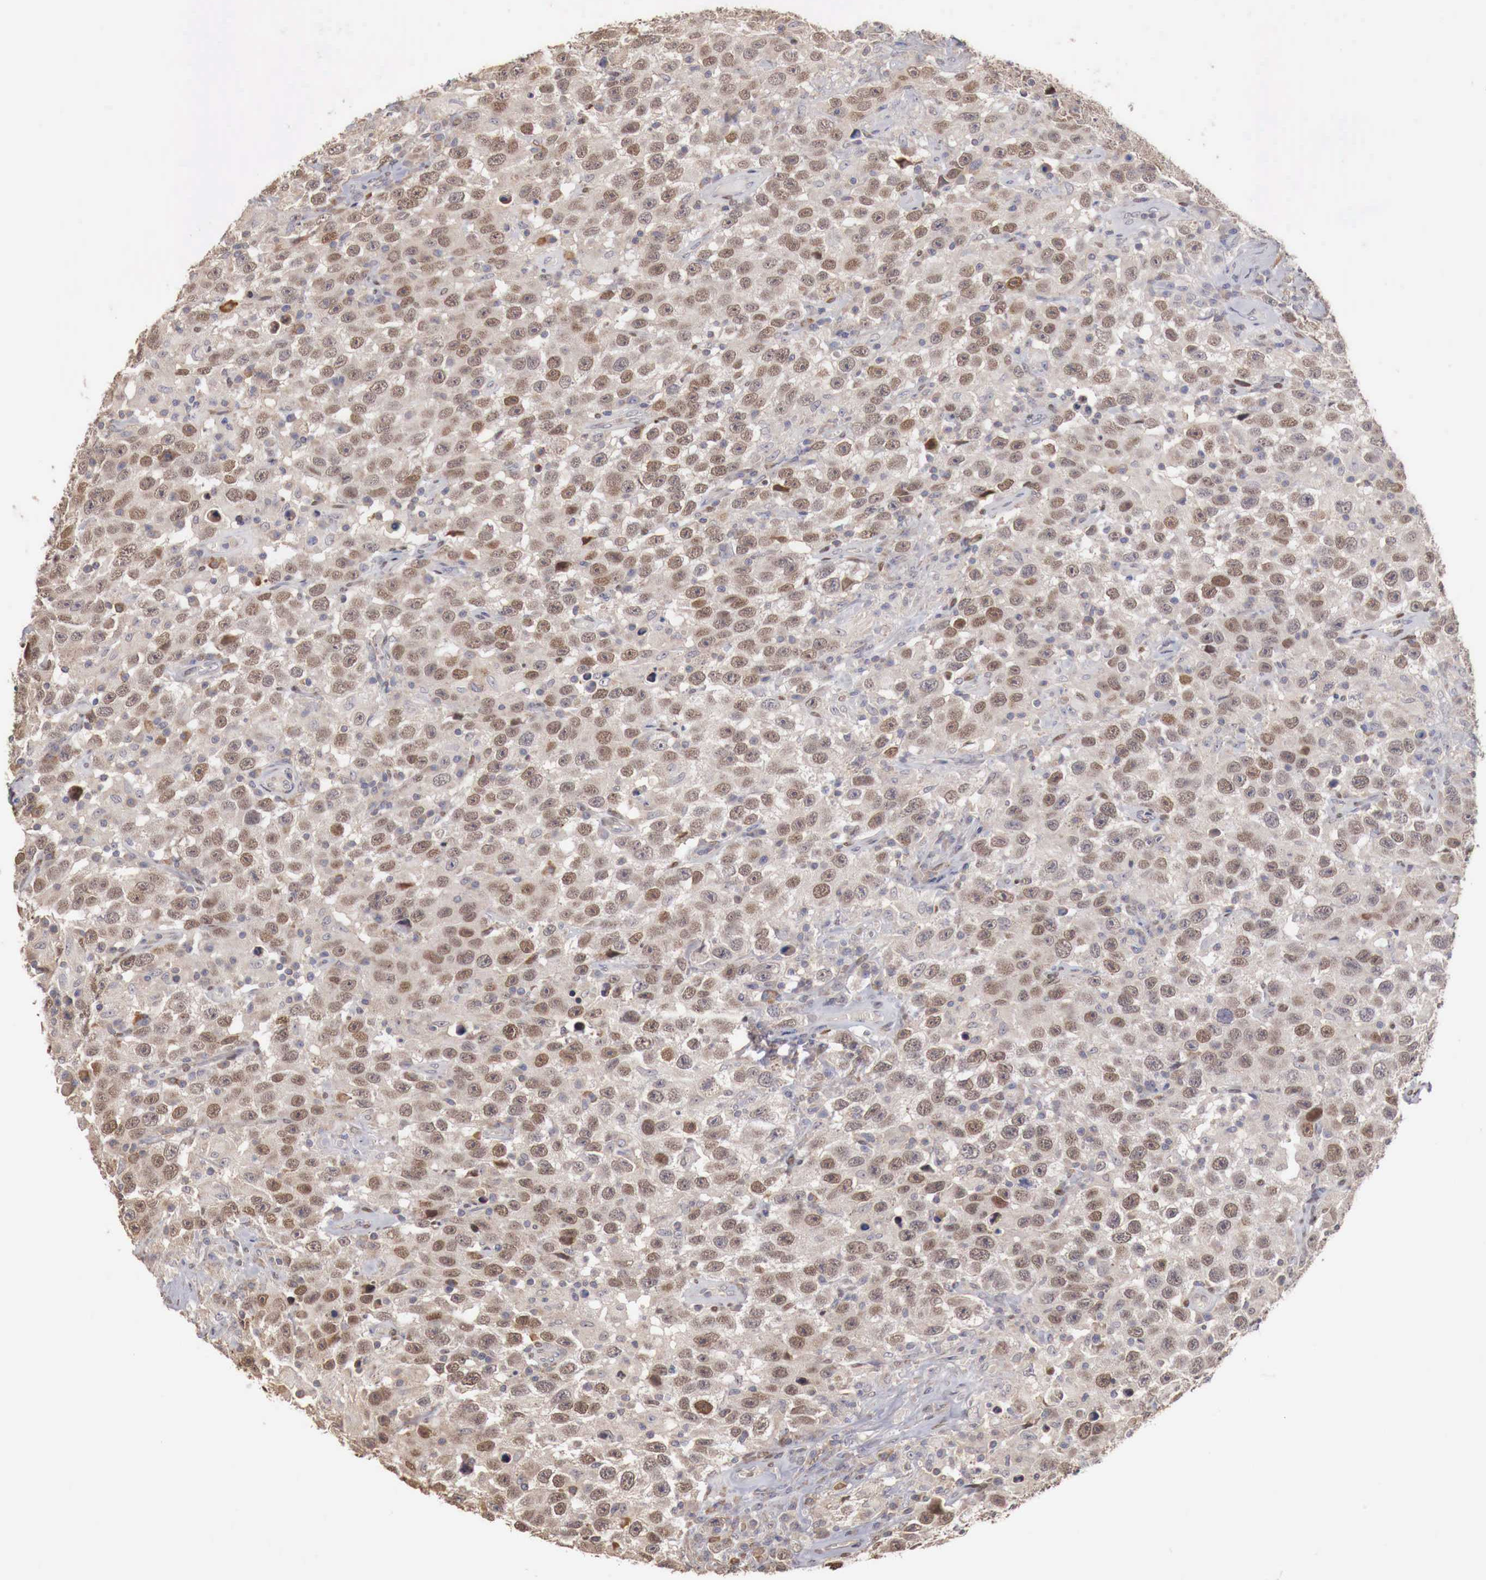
{"staining": {"intensity": "weak", "quantity": "25%-75%", "location": "nuclear"}, "tissue": "testis cancer", "cell_type": "Tumor cells", "image_type": "cancer", "snomed": [{"axis": "morphology", "description": "Seminoma, NOS"}, {"axis": "topography", "description": "Testis"}], "caption": "A brown stain shows weak nuclear staining of a protein in testis seminoma tumor cells. The staining is performed using DAB brown chromogen to label protein expression. The nuclei are counter-stained blue using hematoxylin.", "gene": "KHDRBS2", "patient": {"sex": "male", "age": 41}}